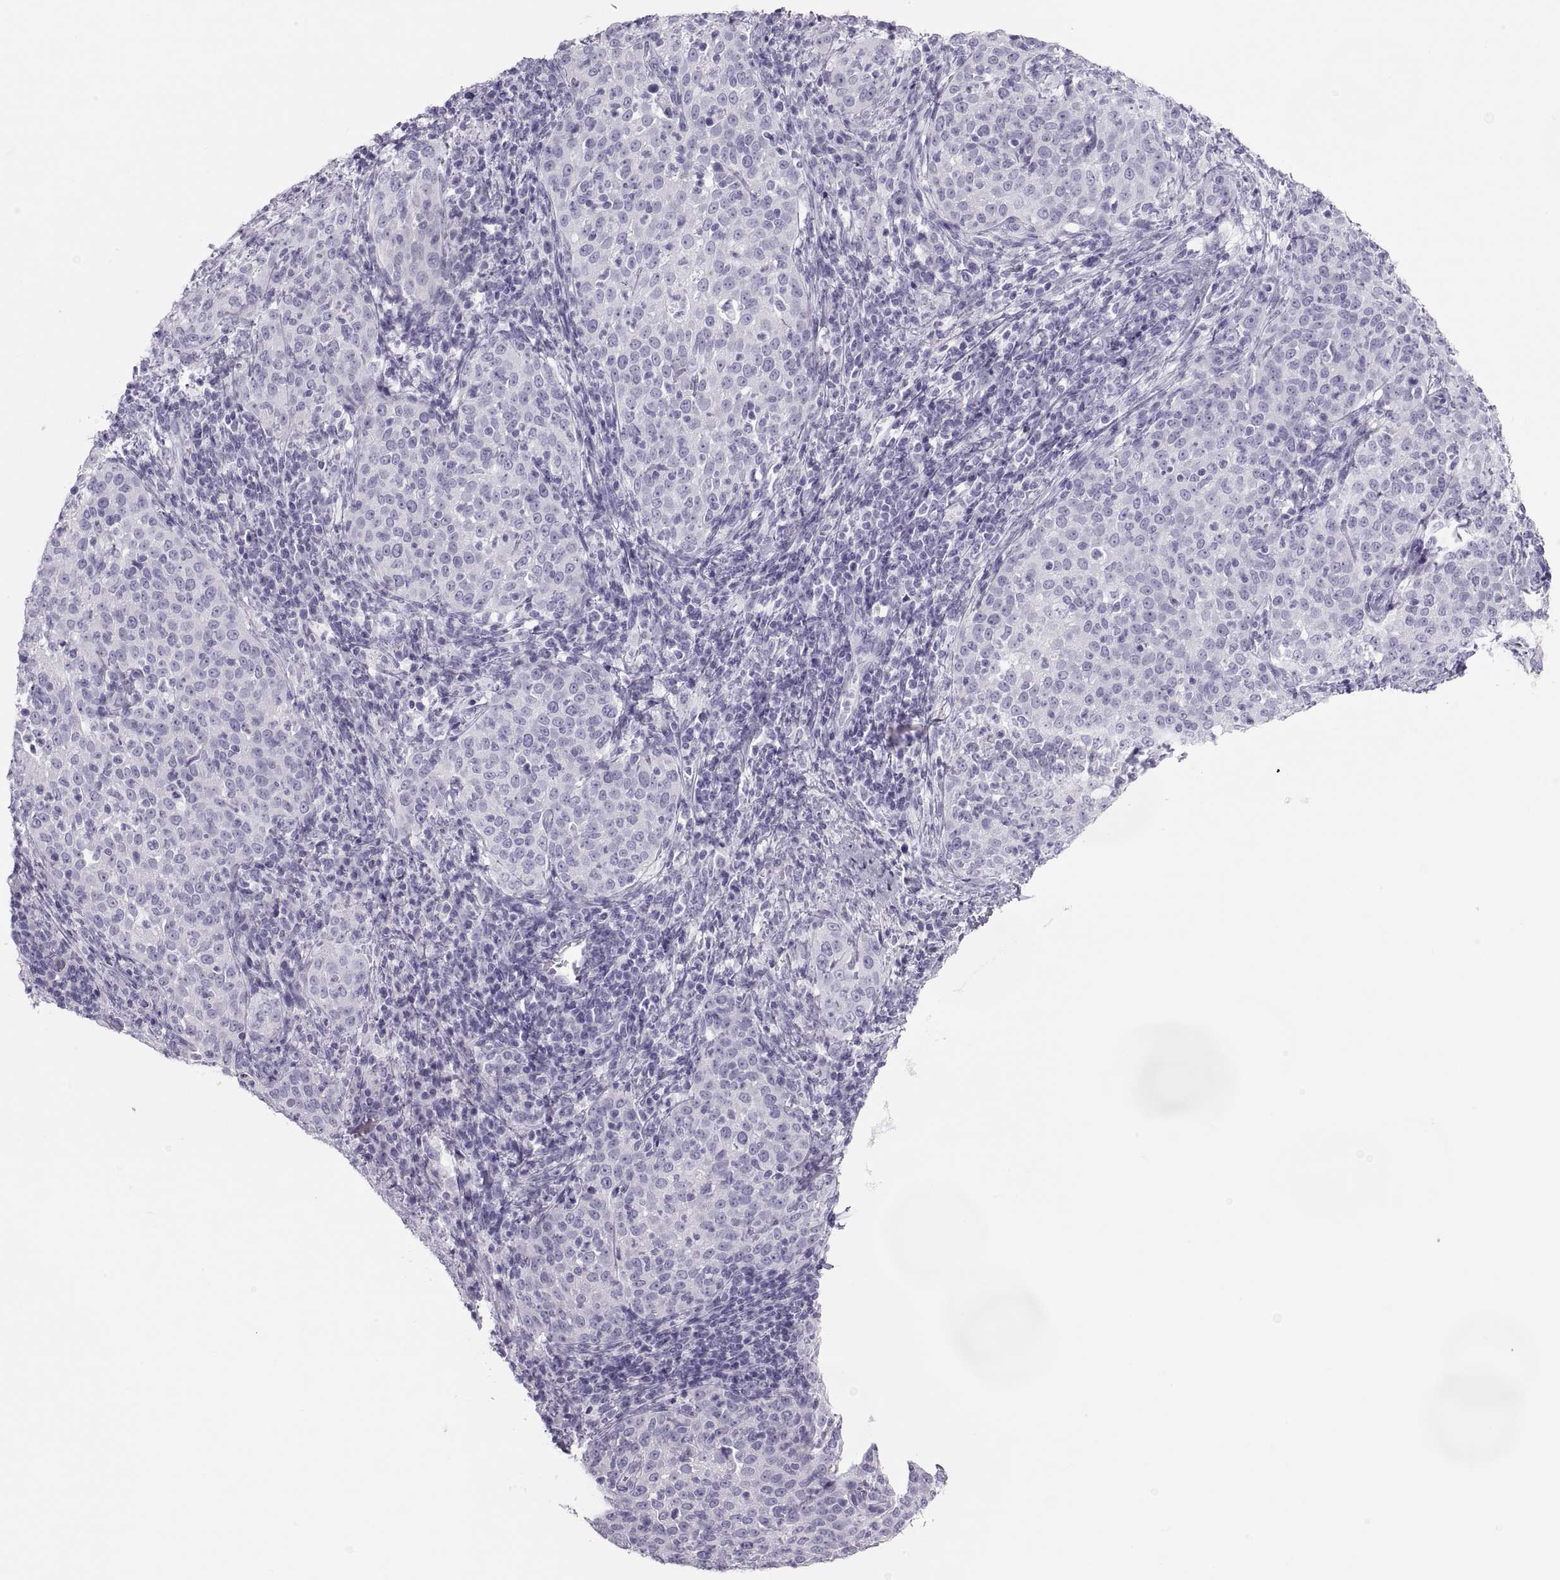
{"staining": {"intensity": "negative", "quantity": "none", "location": "none"}, "tissue": "cervical cancer", "cell_type": "Tumor cells", "image_type": "cancer", "snomed": [{"axis": "morphology", "description": "Squamous cell carcinoma, NOS"}, {"axis": "topography", "description": "Cervix"}], "caption": "Tumor cells show no significant expression in cervical cancer.", "gene": "SEMG1", "patient": {"sex": "female", "age": 51}}